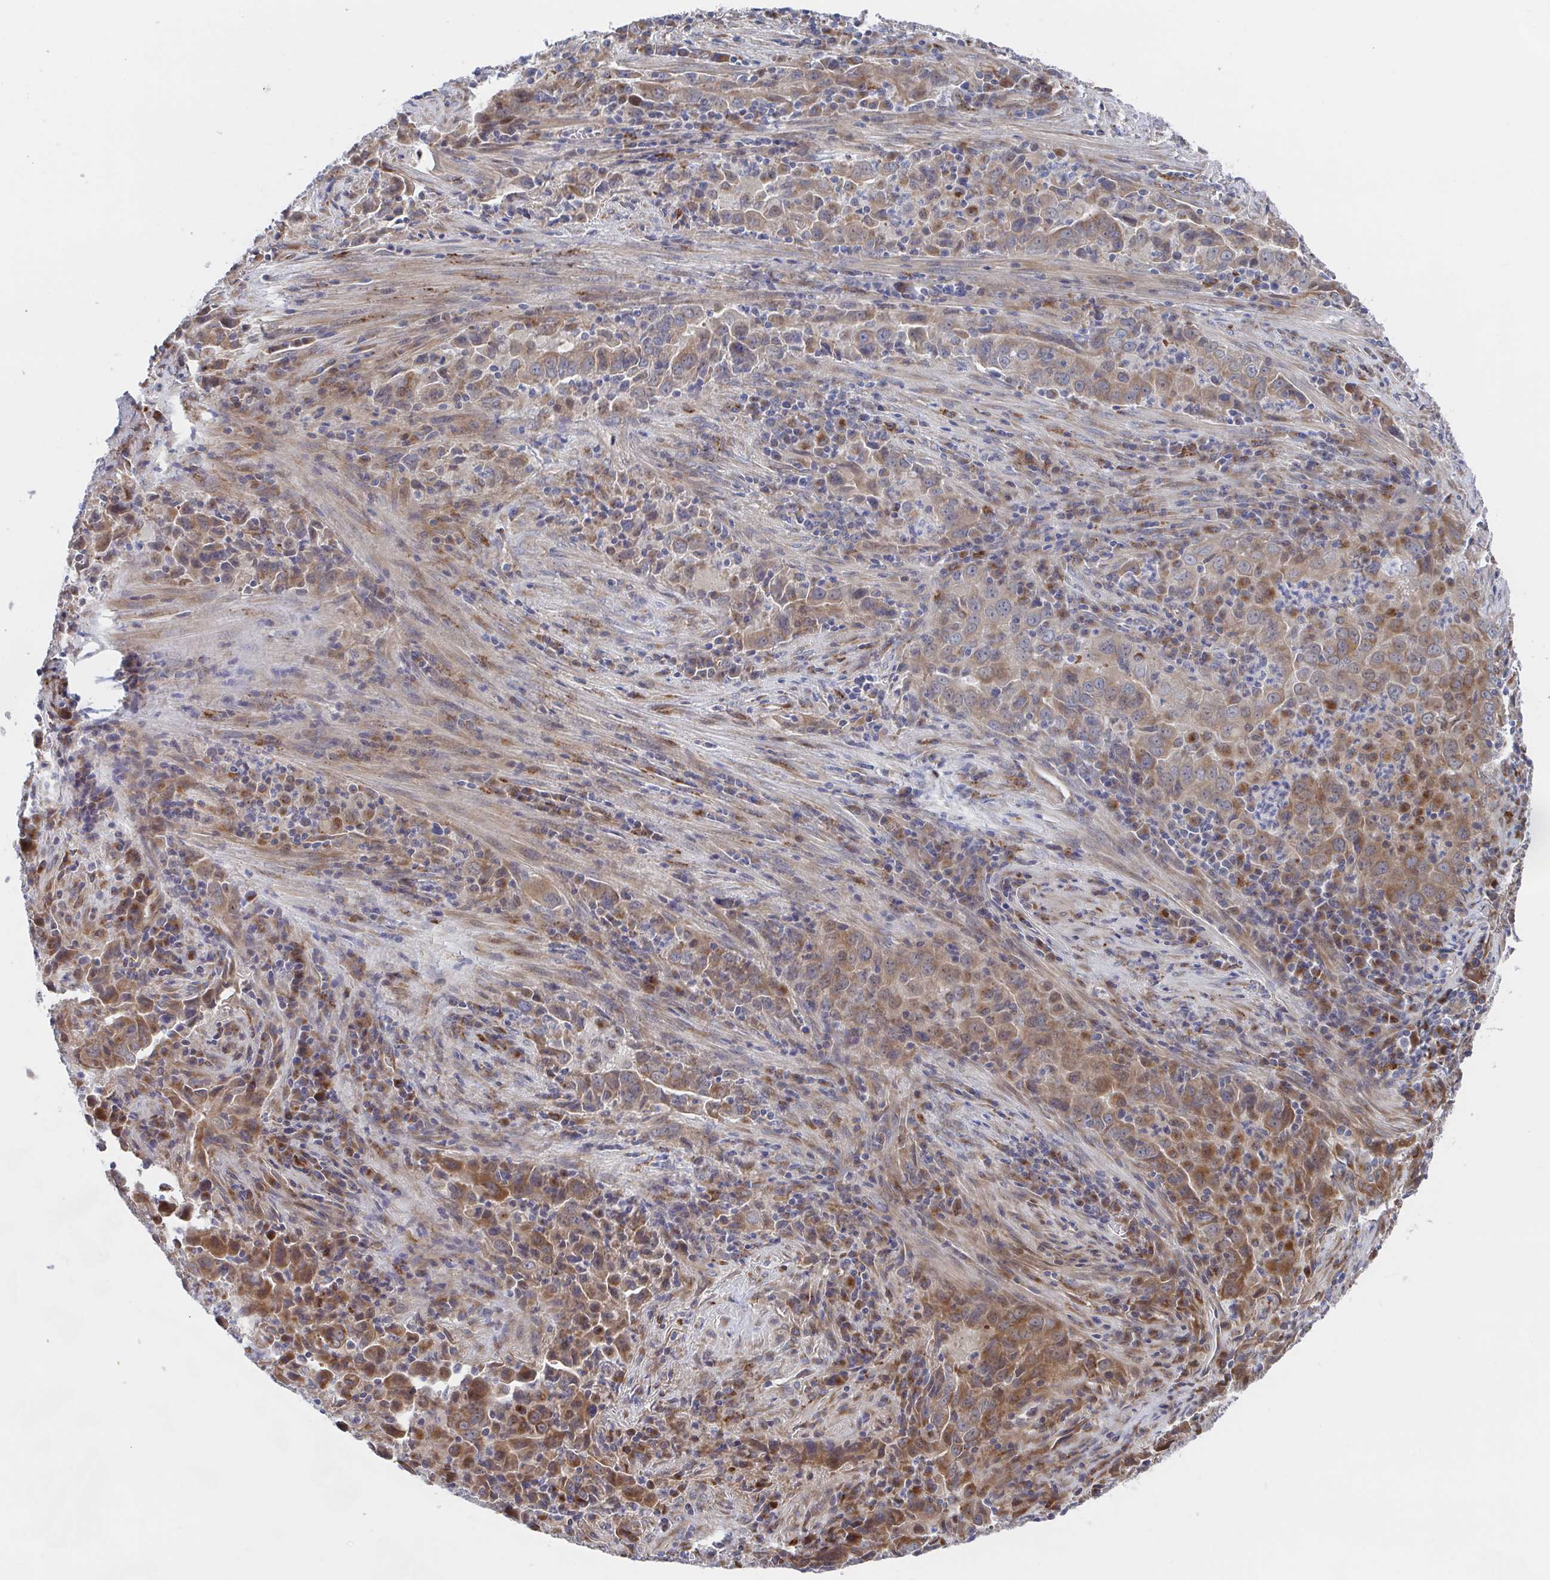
{"staining": {"intensity": "moderate", "quantity": ">75%", "location": "cytoplasmic/membranous"}, "tissue": "lung cancer", "cell_type": "Tumor cells", "image_type": "cancer", "snomed": [{"axis": "morphology", "description": "Adenocarcinoma, NOS"}, {"axis": "topography", "description": "Lung"}], "caption": "This is a photomicrograph of immunohistochemistry staining of lung adenocarcinoma, which shows moderate positivity in the cytoplasmic/membranous of tumor cells.", "gene": "FJX1", "patient": {"sex": "male", "age": 67}}